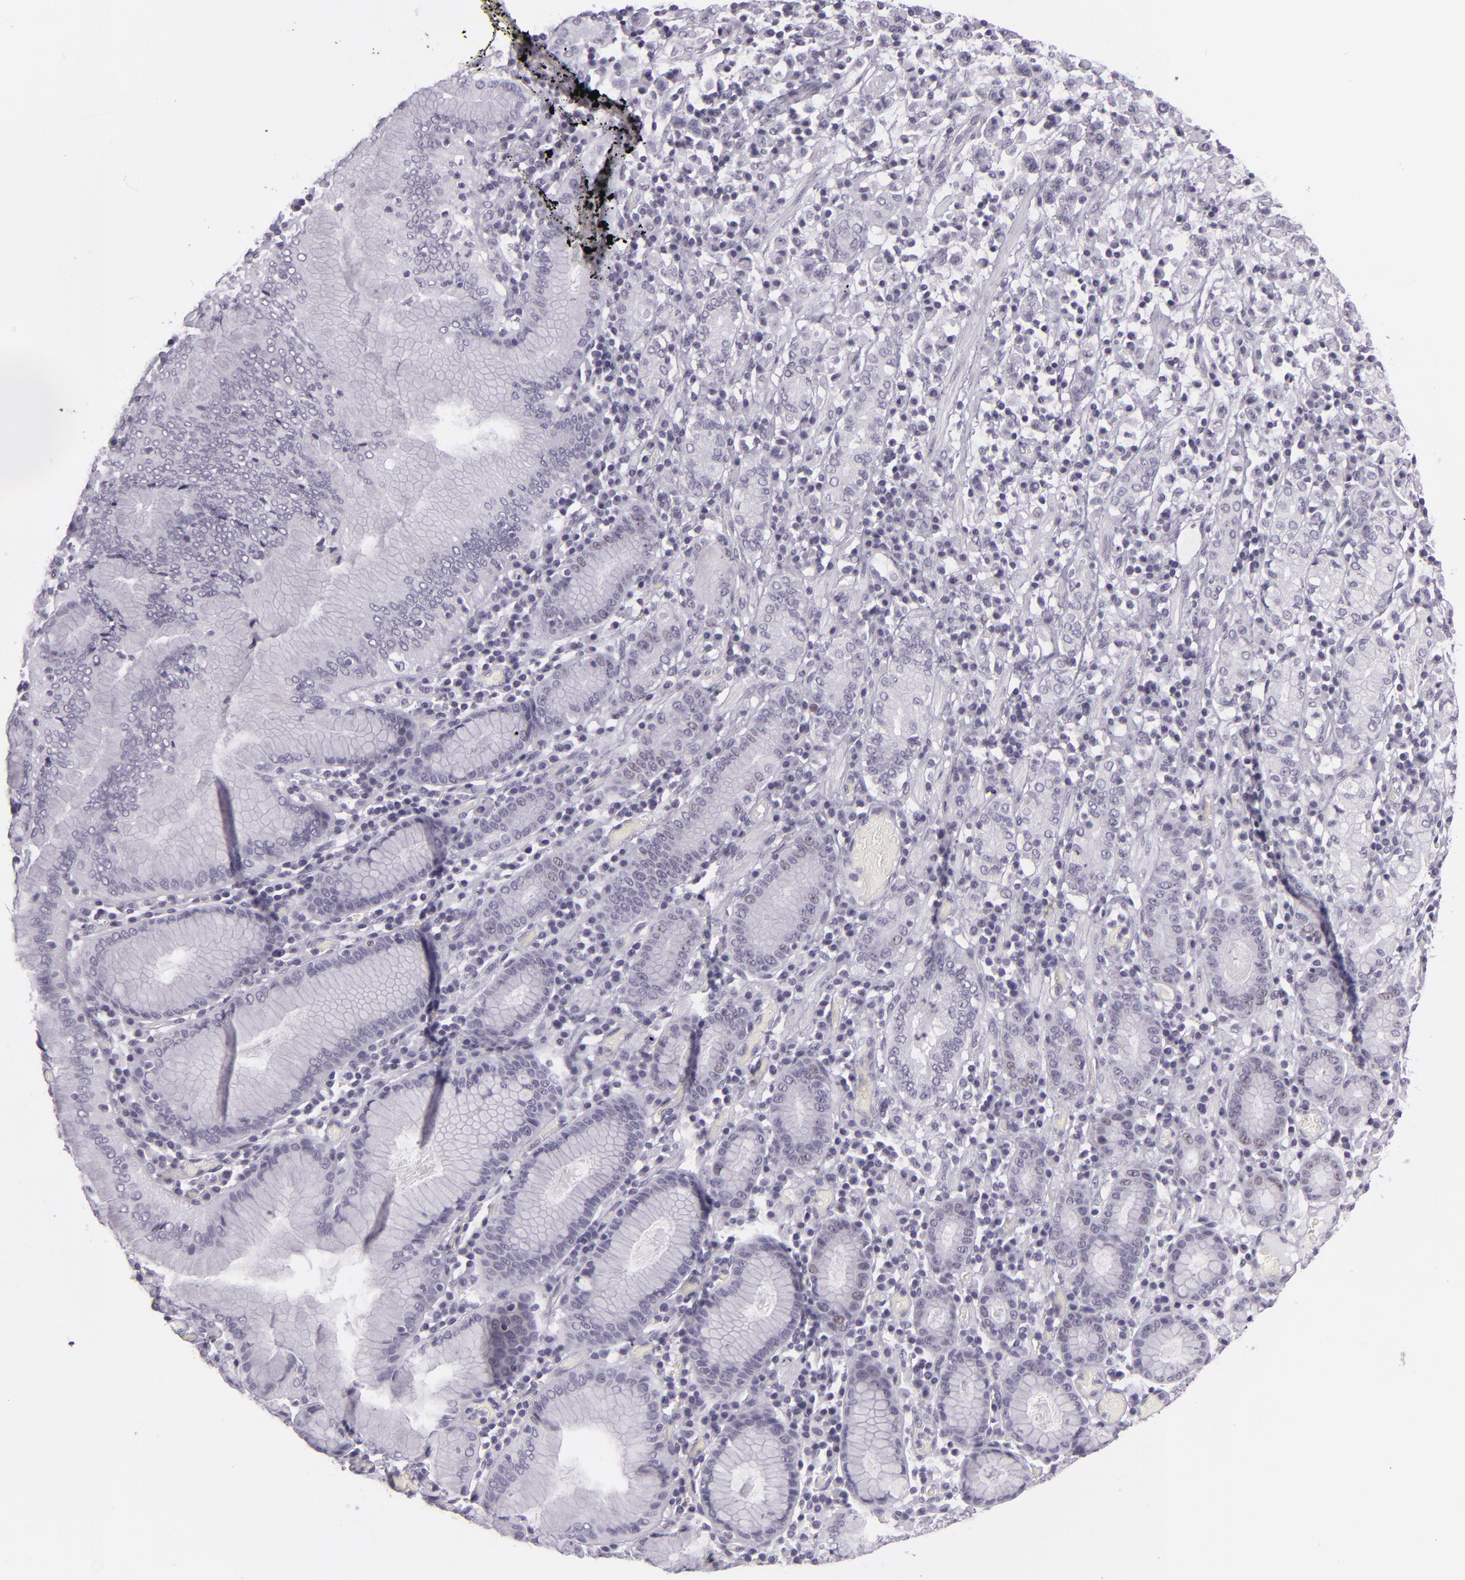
{"staining": {"intensity": "negative", "quantity": "none", "location": "none"}, "tissue": "stomach cancer", "cell_type": "Tumor cells", "image_type": "cancer", "snomed": [{"axis": "morphology", "description": "Adenocarcinoma, NOS"}, {"axis": "topography", "description": "Stomach, lower"}], "caption": "Immunohistochemistry (IHC) image of stomach cancer stained for a protein (brown), which shows no staining in tumor cells. The staining is performed using DAB brown chromogen with nuclei counter-stained in using hematoxylin.", "gene": "MCM3", "patient": {"sex": "male", "age": 88}}